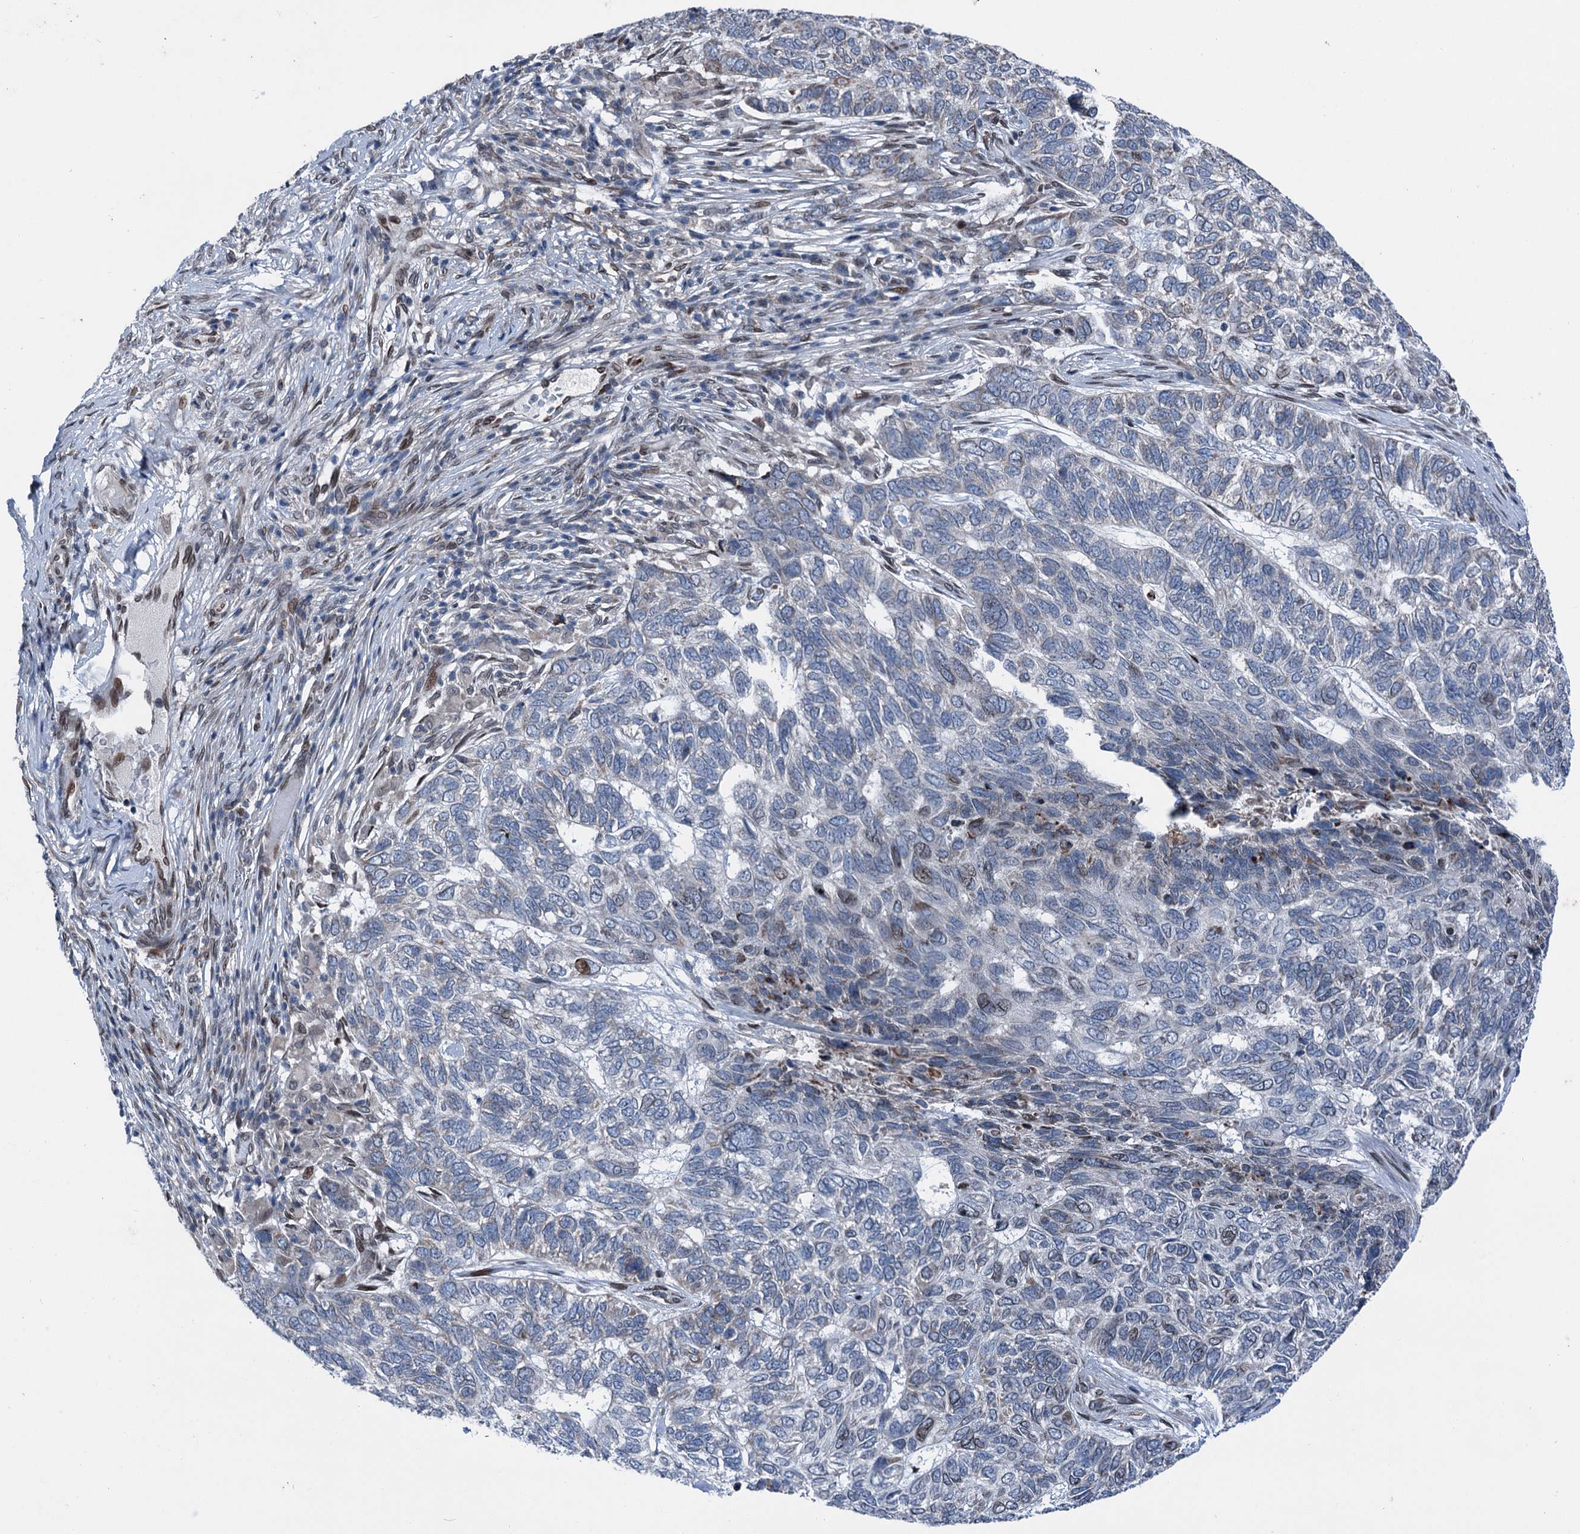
{"staining": {"intensity": "weak", "quantity": "<25%", "location": "nuclear"}, "tissue": "skin cancer", "cell_type": "Tumor cells", "image_type": "cancer", "snomed": [{"axis": "morphology", "description": "Basal cell carcinoma"}, {"axis": "topography", "description": "Skin"}], "caption": "High power microscopy image of an immunohistochemistry (IHC) photomicrograph of skin cancer (basal cell carcinoma), revealing no significant positivity in tumor cells.", "gene": "MRPL14", "patient": {"sex": "female", "age": 65}}